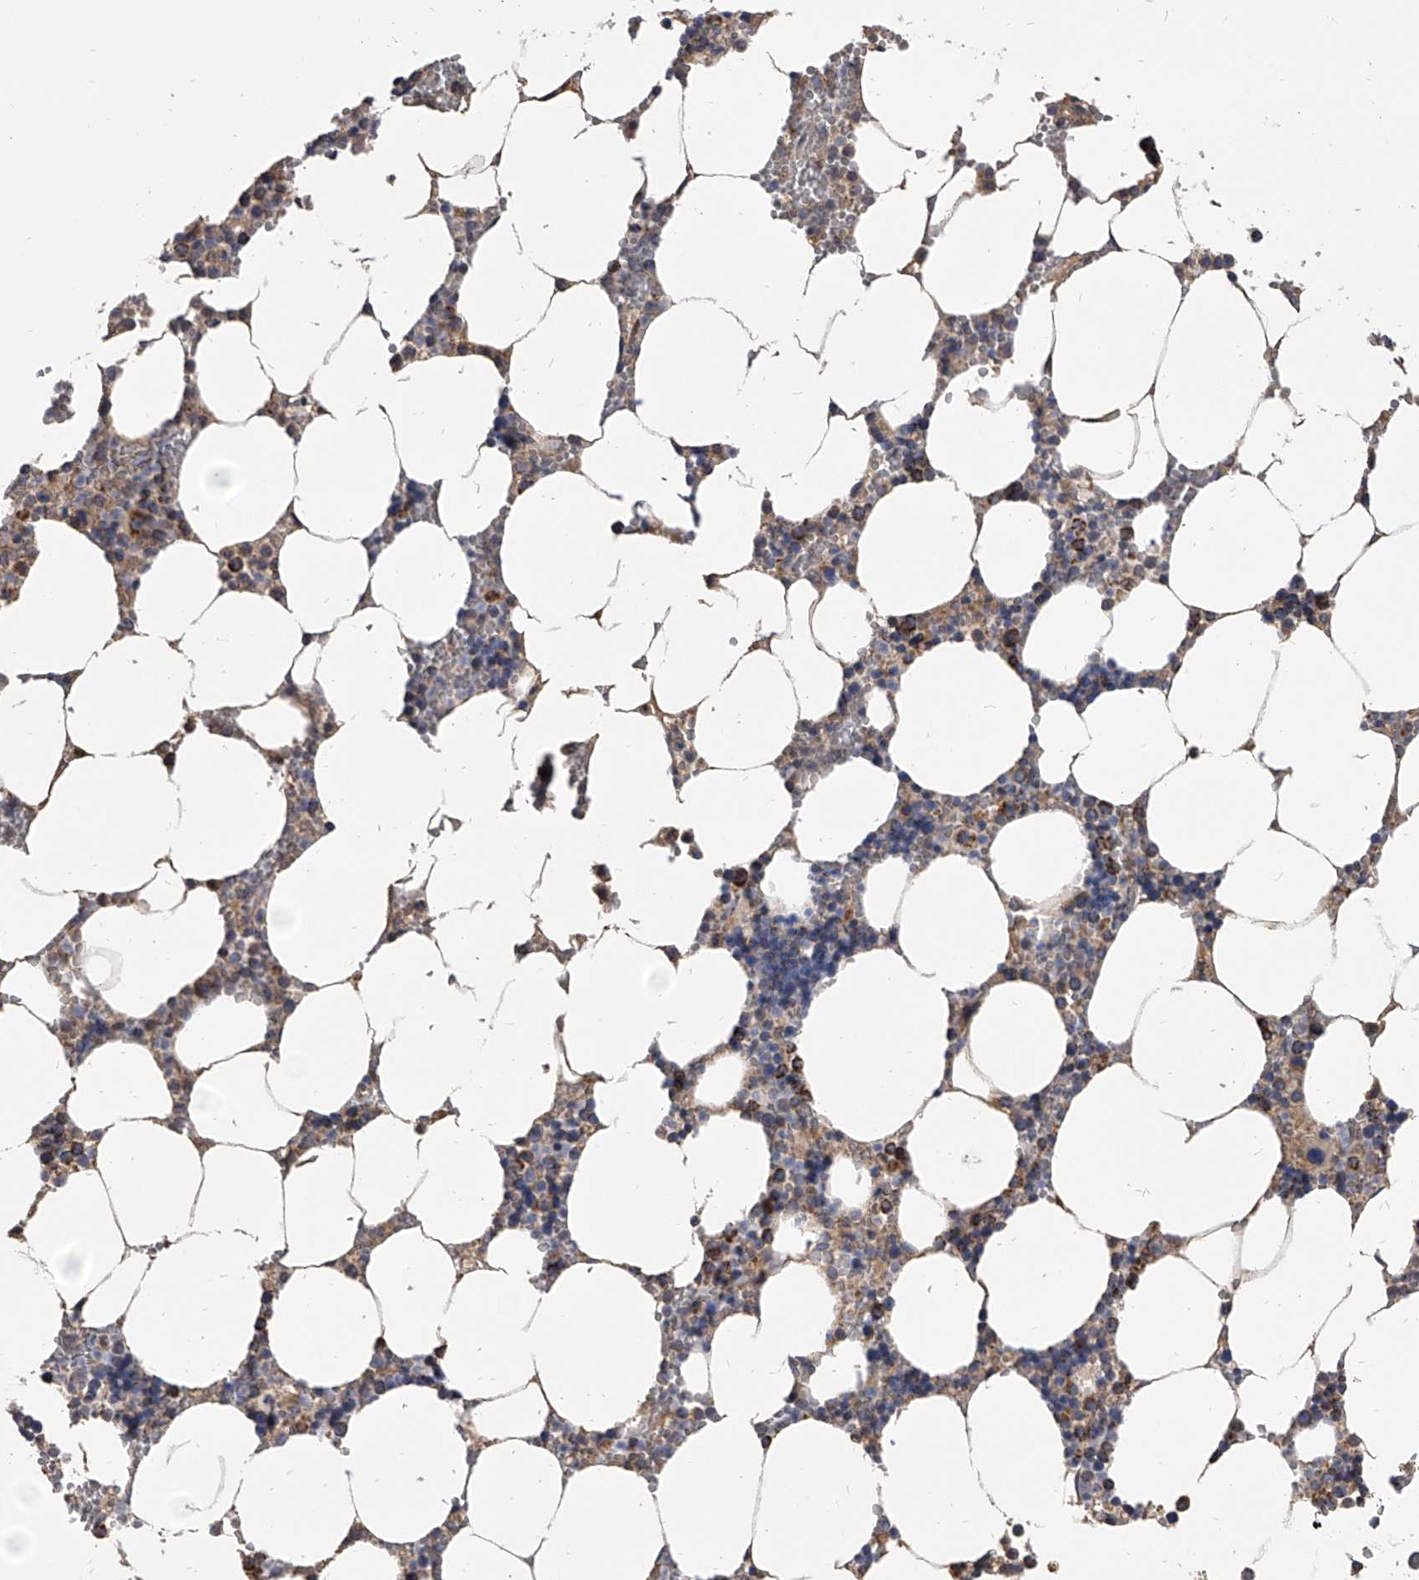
{"staining": {"intensity": "moderate", "quantity": "25%-75%", "location": "cytoplasmic/membranous"}, "tissue": "bone marrow", "cell_type": "Hematopoietic cells", "image_type": "normal", "snomed": [{"axis": "morphology", "description": "Normal tissue, NOS"}, {"axis": "topography", "description": "Bone marrow"}], "caption": "Immunohistochemistry of unremarkable human bone marrow exhibits medium levels of moderate cytoplasmic/membranous expression in about 25%-75% of hematopoietic cells. (DAB (3,3'-diaminobenzidine) = brown stain, brightfield microscopy at high magnification).", "gene": "MRPL28", "patient": {"sex": "male", "age": 70}}